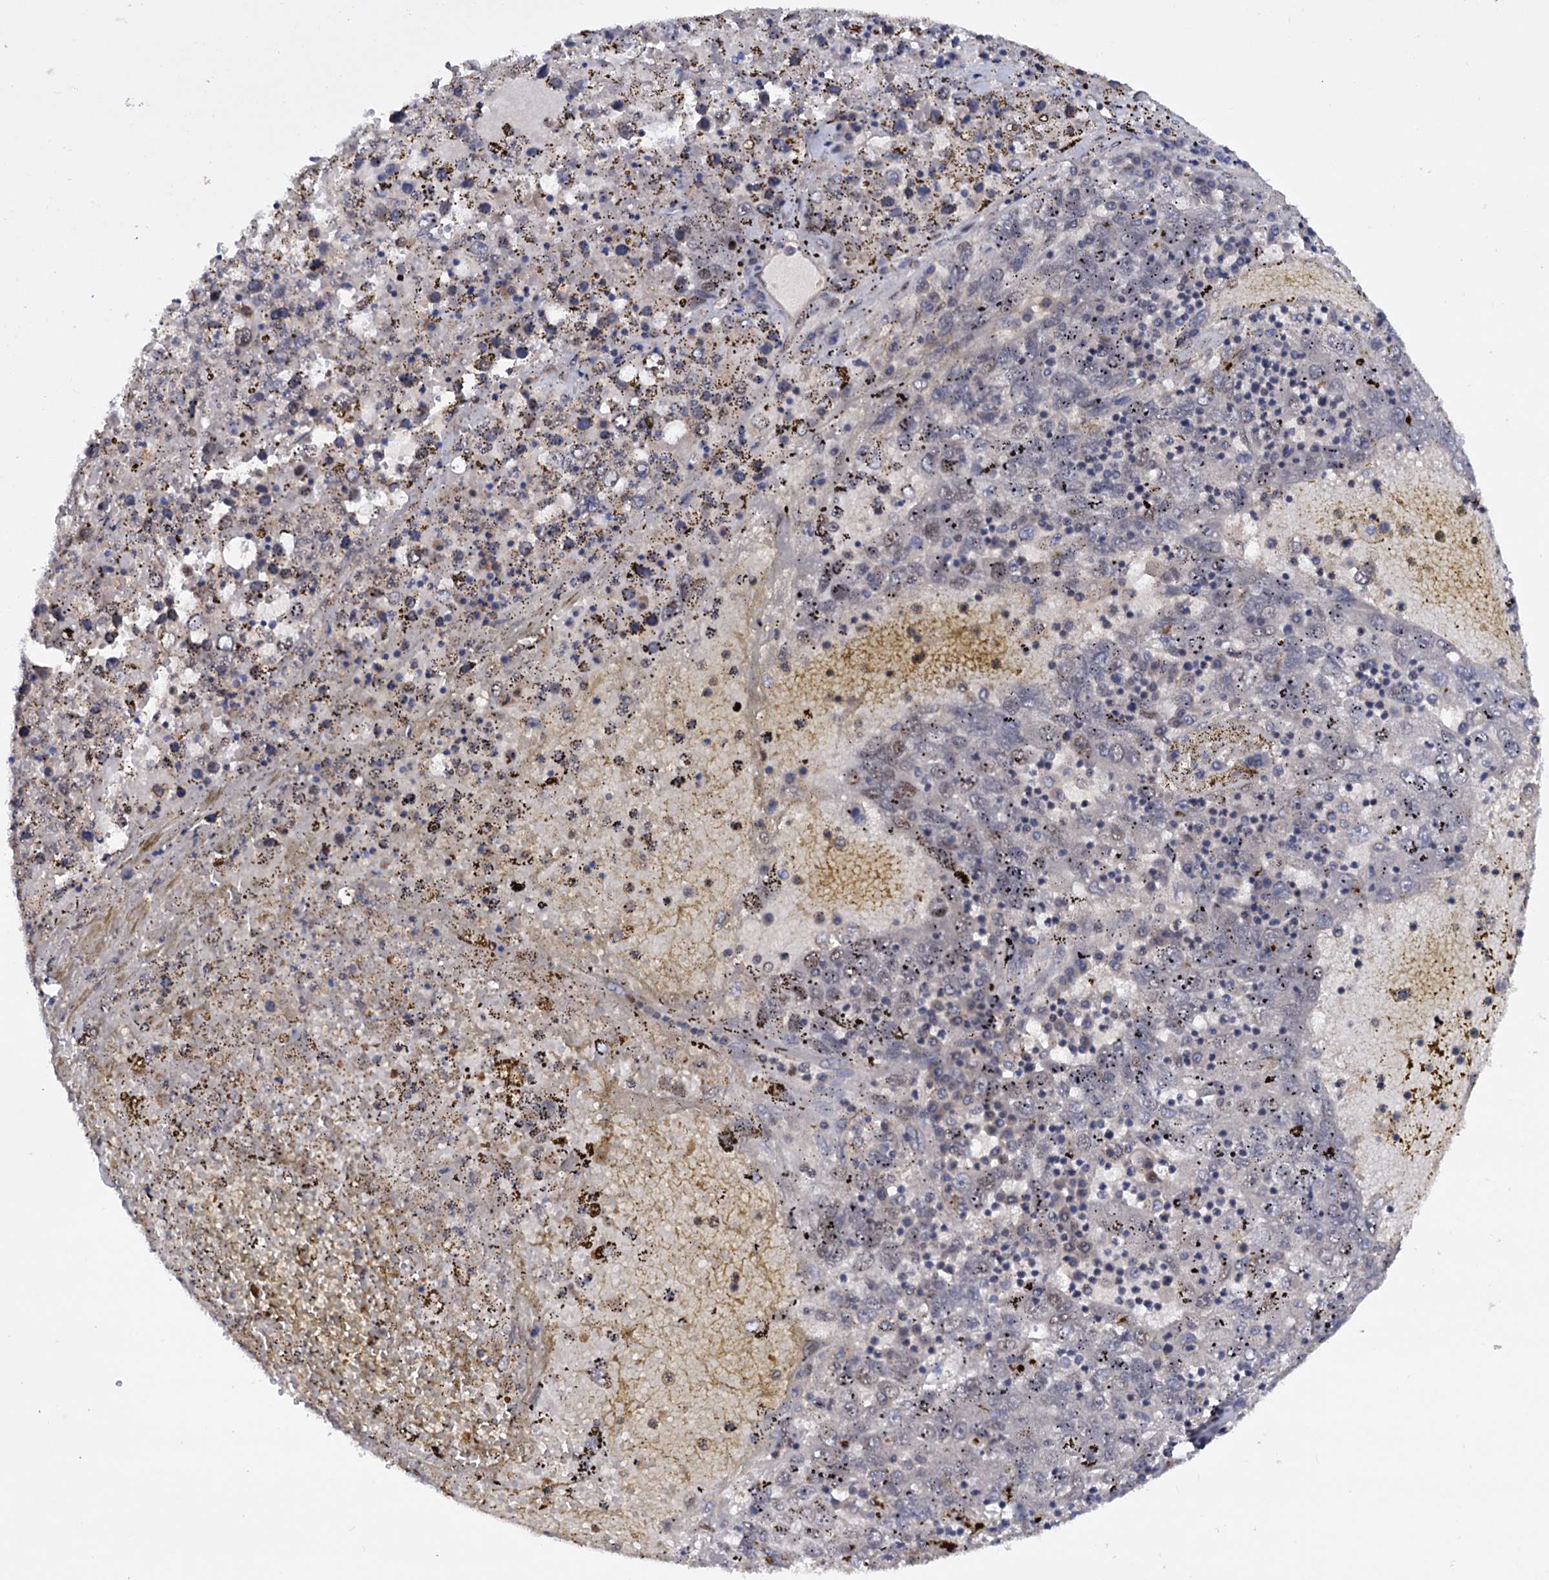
{"staining": {"intensity": "moderate", "quantity": "<25%", "location": "nuclear"}, "tissue": "liver cancer", "cell_type": "Tumor cells", "image_type": "cancer", "snomed": [{"axis": "morphology", "description": "Carcinoma, Hepatocellular, NOS"}, {"axis": "topography", "description": "Liver"}], "caption": "Liver hepatocellular carcinoma tissue reveals moderate nuclear expression in approximately <25% of tumor cells, visualized by immunohistochemistry.", "gene": "TBC1D12", "patient": {"sex": "male", "age": 49}}